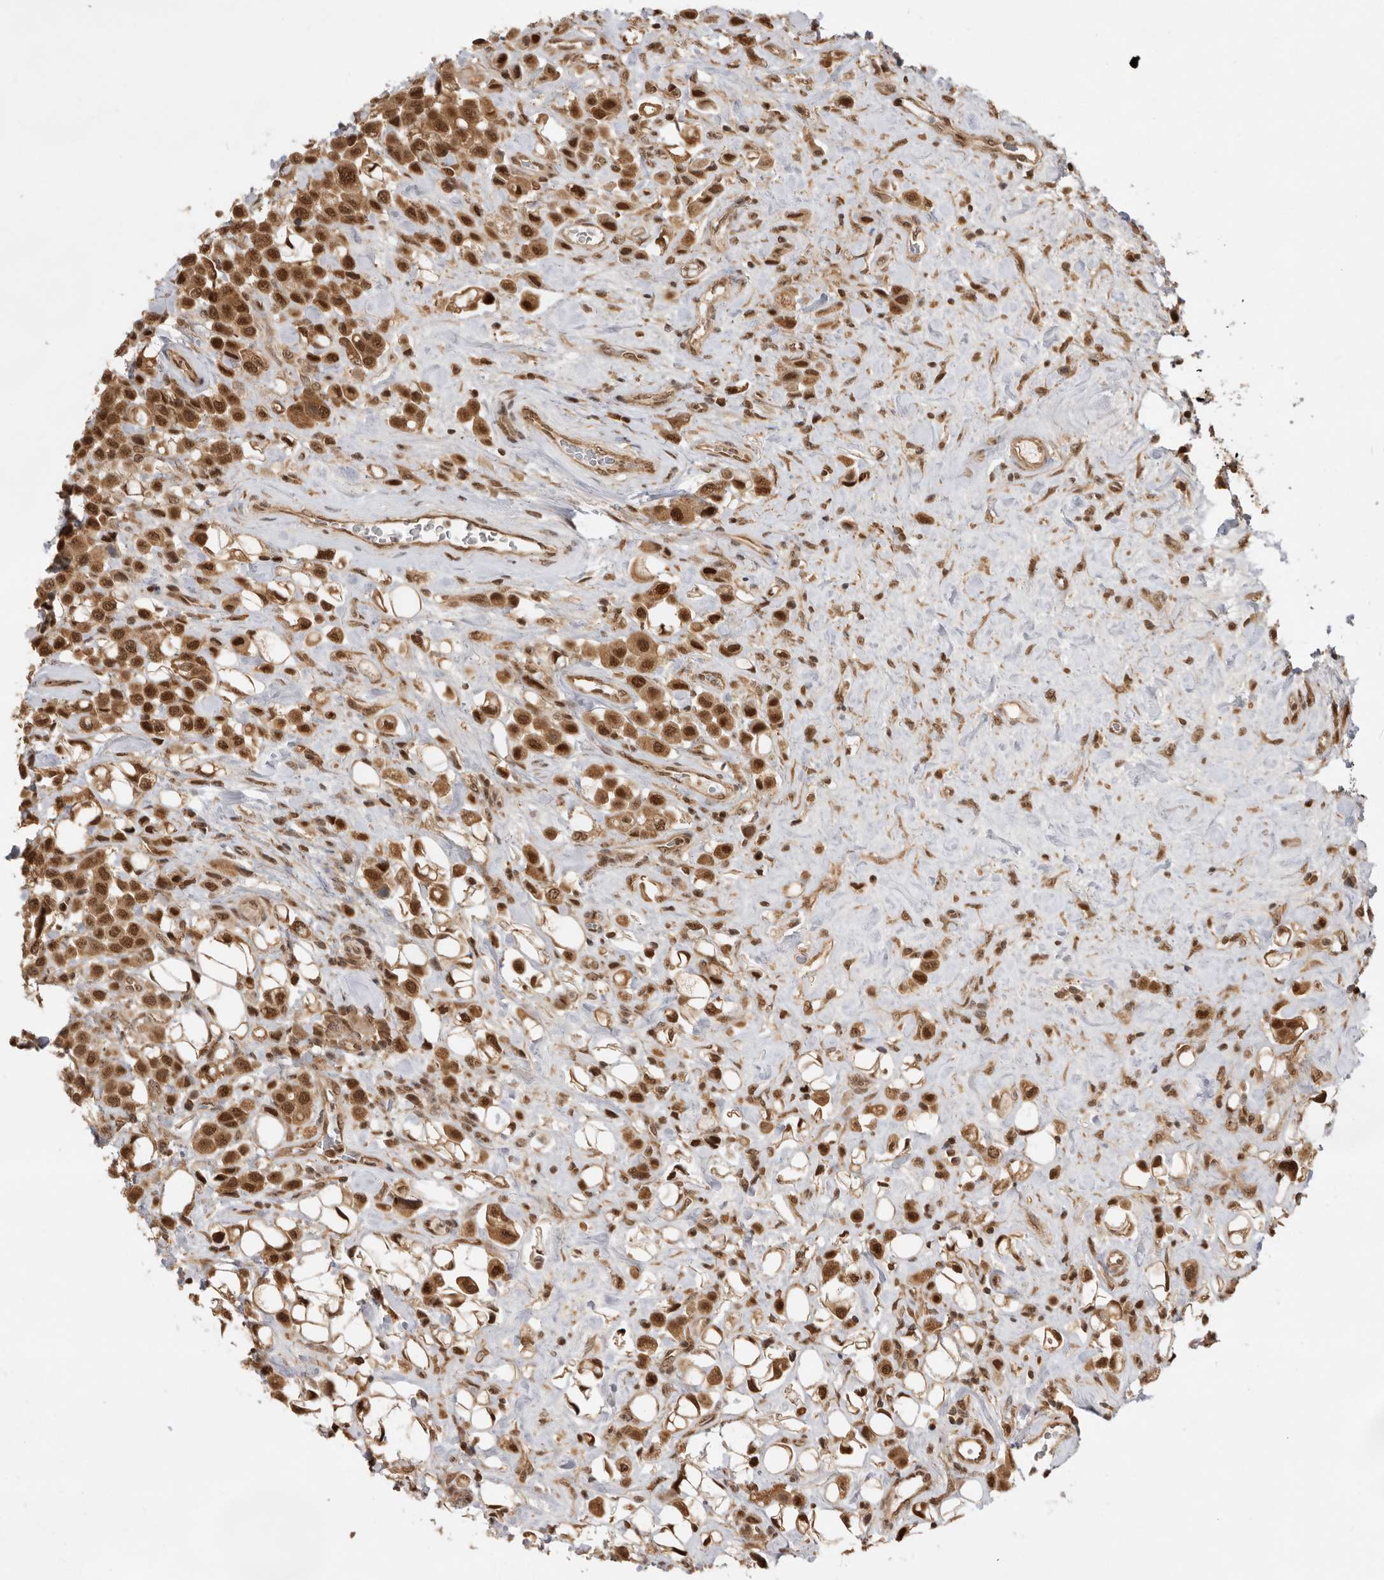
{"staining": {"intensity": "strong", "quantity": ">75%", "location": "cytoplasmic/membranous,nuclear"}, "tissue": "urothelial cancer", "cell_type": "Tumor cells", "image_type": "cancer", "snomed": [{"axis": "morphology", "description": "Urothelial carcinoma, High grade"}, {"axis": "topography", "description": "Urinary bladder"}], "caption": "Protein staining demonstrates strong cytoplasmic/membranous and nuclear expression in approximately >75% of tumor cells in urothelial cancer.", "gene": "ADPRS", "patient": {"sex": "male", "age": 50}}